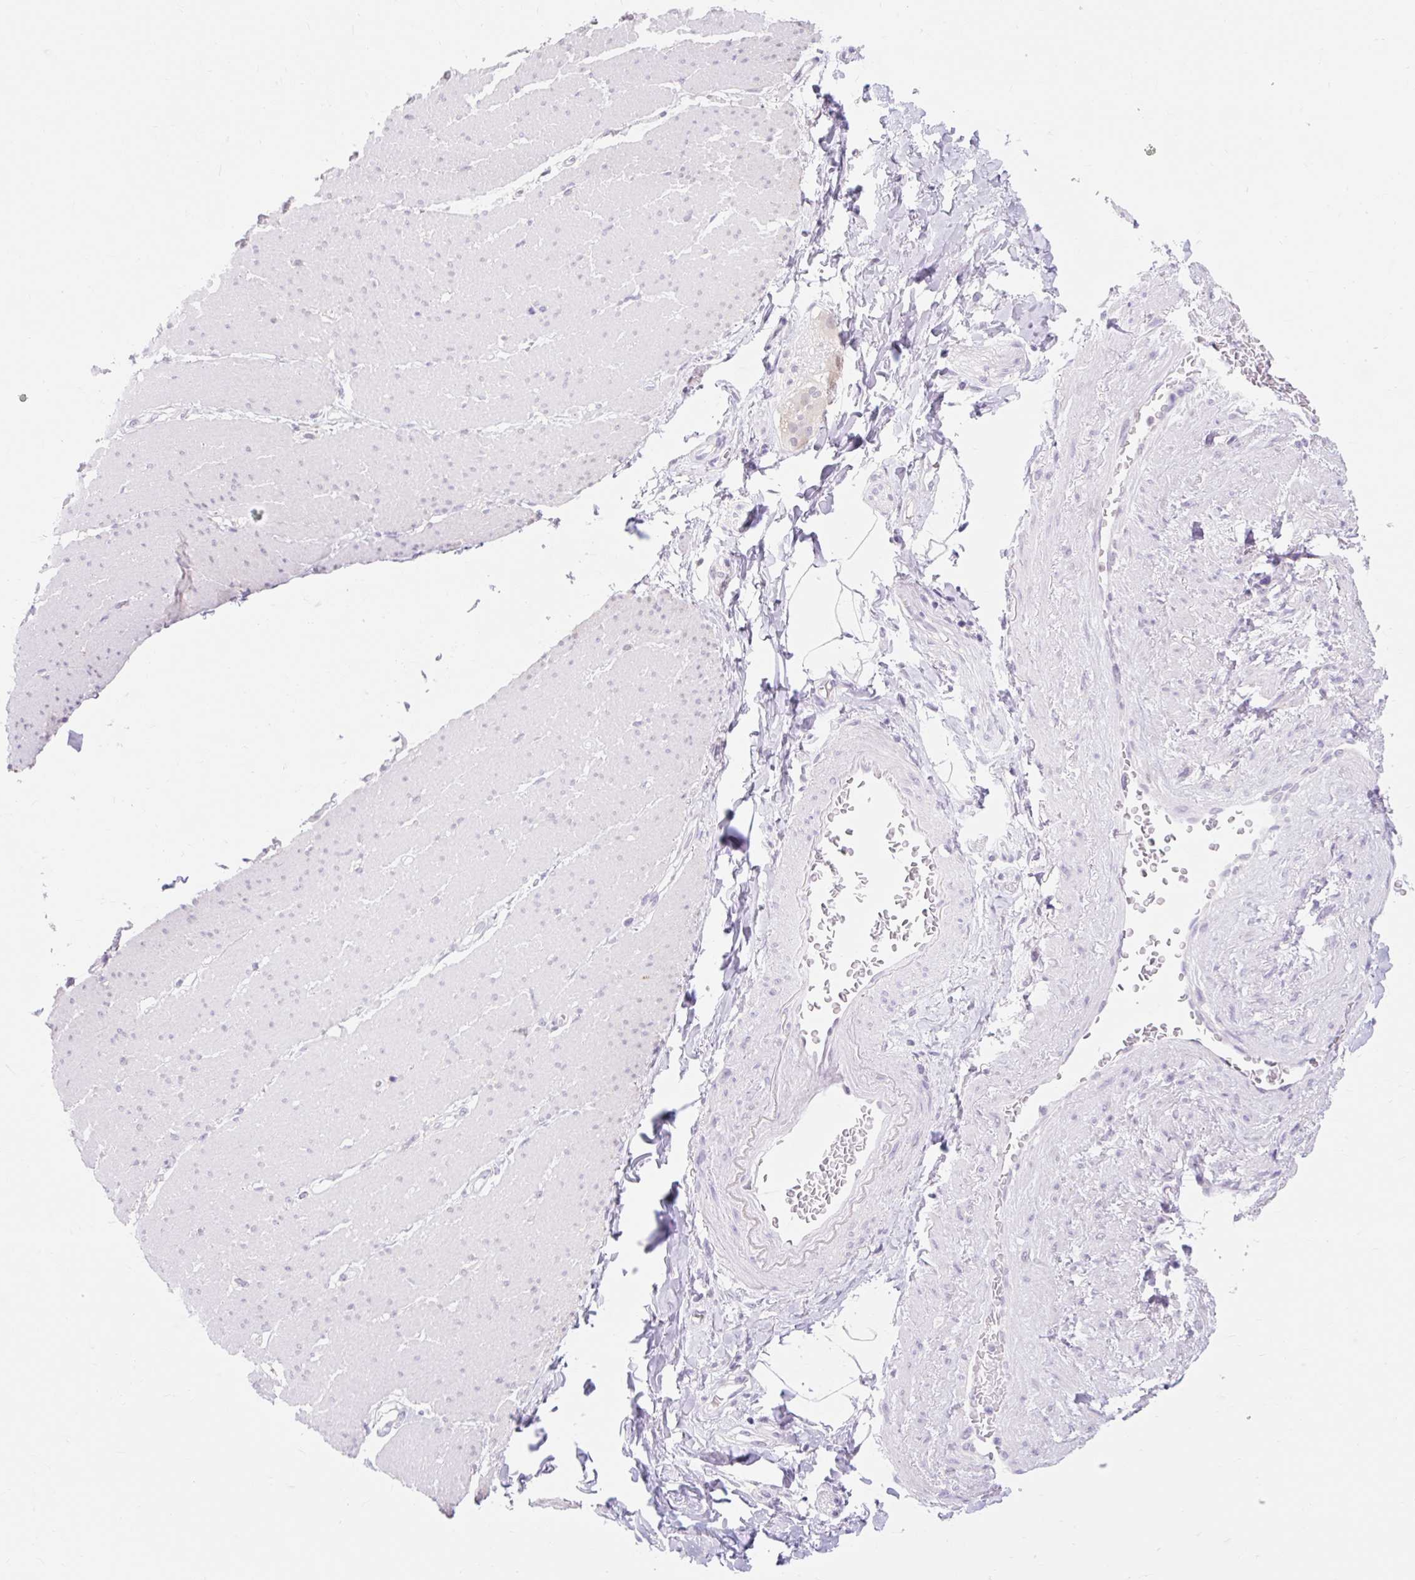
{"staining": {"intensity": "negative", "quantity": "none", "location": "none"}, "tissue": "smooth muscle", "cell_type": "Smooth muscle cells", "image_type": "normal", "snomed": [{"axis": "morphology", "description": "Normal tissue, NOS"}, {"axis": "topography", "description": "Smooth muscle"}, {"axis": "topography", "description": "Rectum"}], "caption": "Human smooth muscle stained for a protein using IHC displays no staining in smooth muscle cells.", "gene": "ITPK1", "patient": {"sex": "male", "age": 53}}